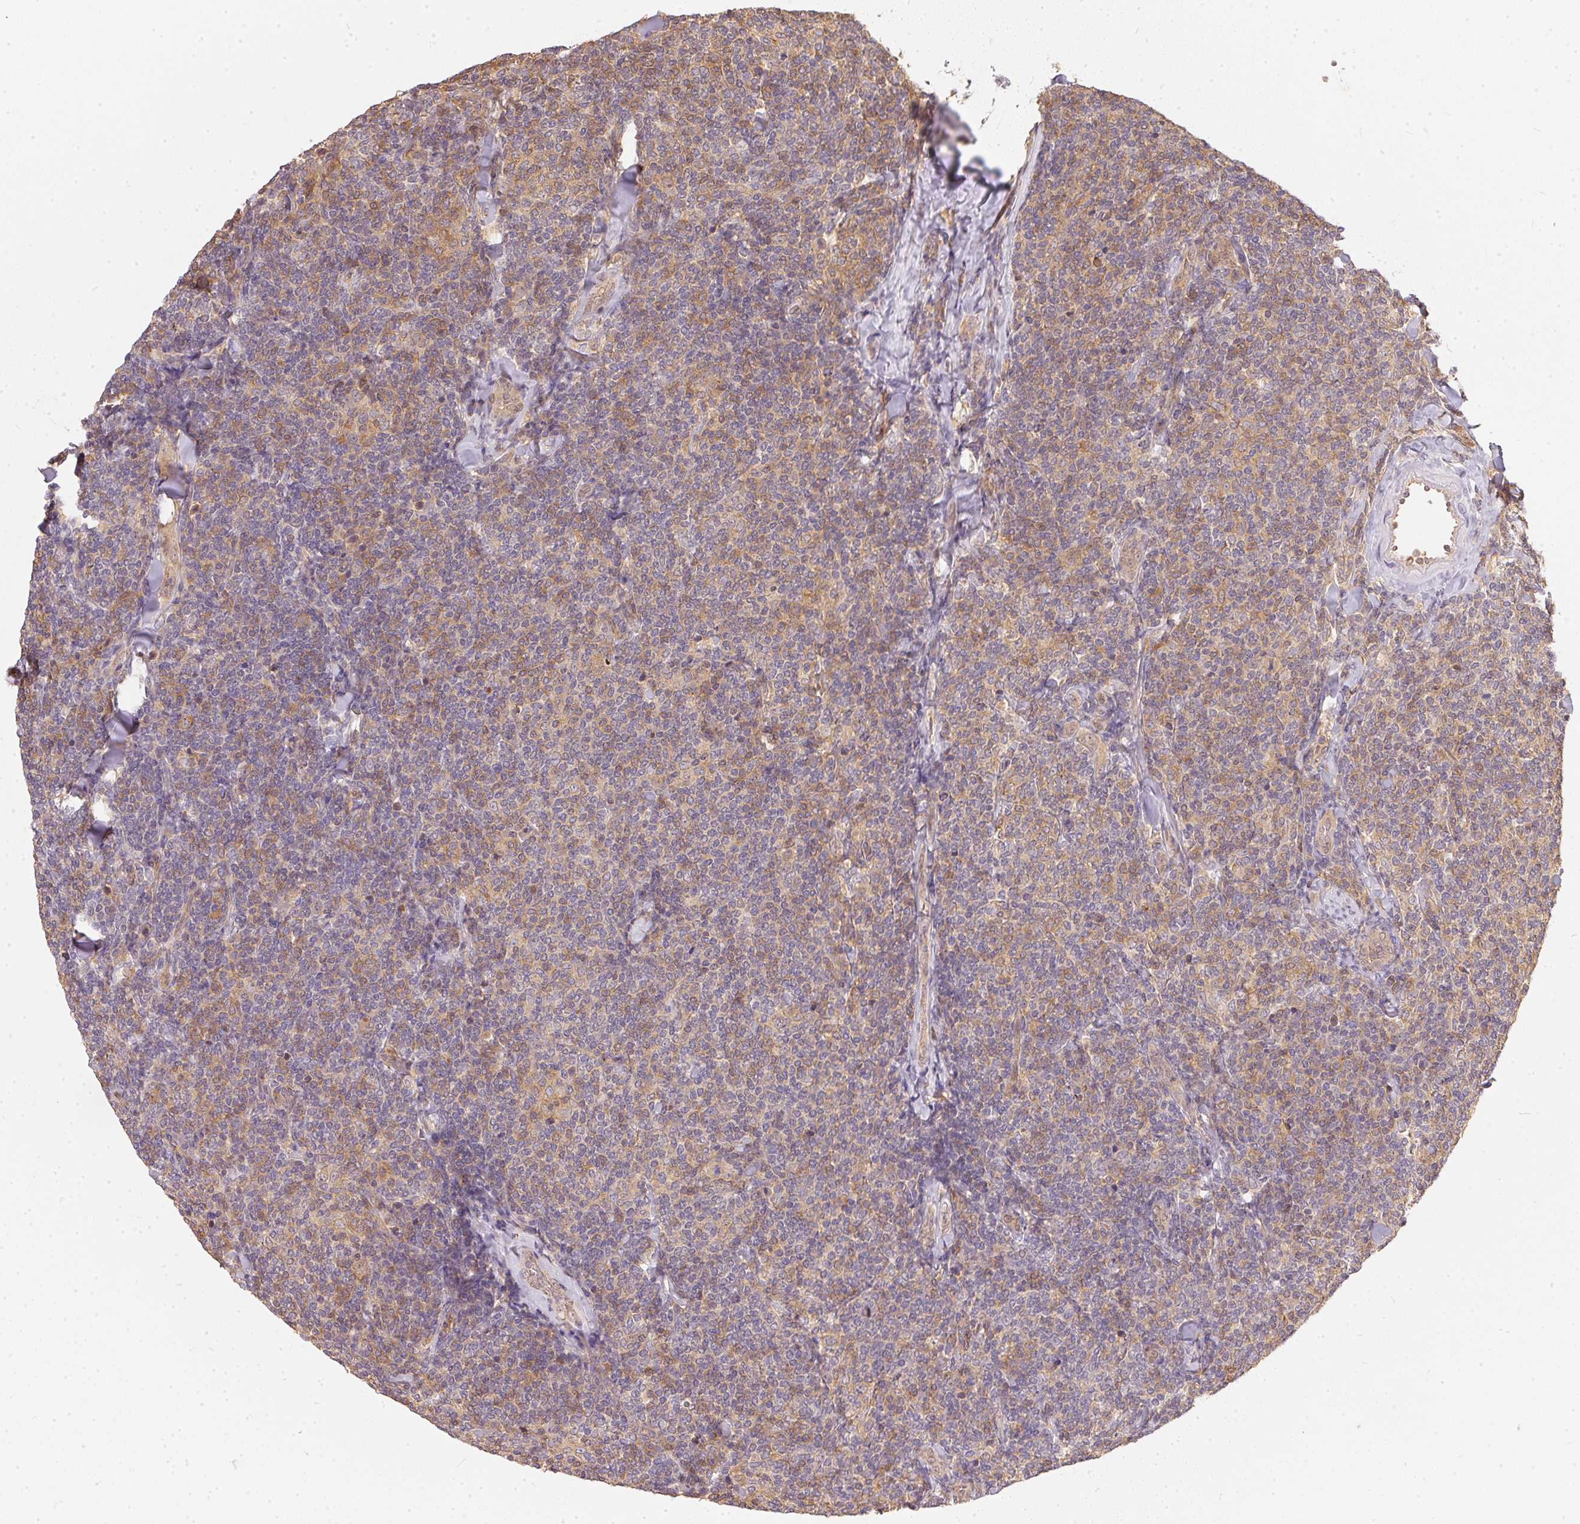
{"staining": {"intensity": "weak", "quantity": "25%-75%", "location": "cytoplasmic/membranous"}, "tissue": "lymphoma", "cell_type": "Tumor cells", "image_type": "cancer", "snomed": [{"axis": "morphology", "description": "Malignant lymphoma, non-Hodgkin's type, Low grade"}, {"axis": "topography", "description": "Lymph node"}], "caption": "Human lymphoma stained for a protein (brown) displays weak cytoplasmic/membranous positive staining in about 25%-75% of tumor cells.", "gene": "BLMH", "patient": {"sex": "female", "age": 56}}